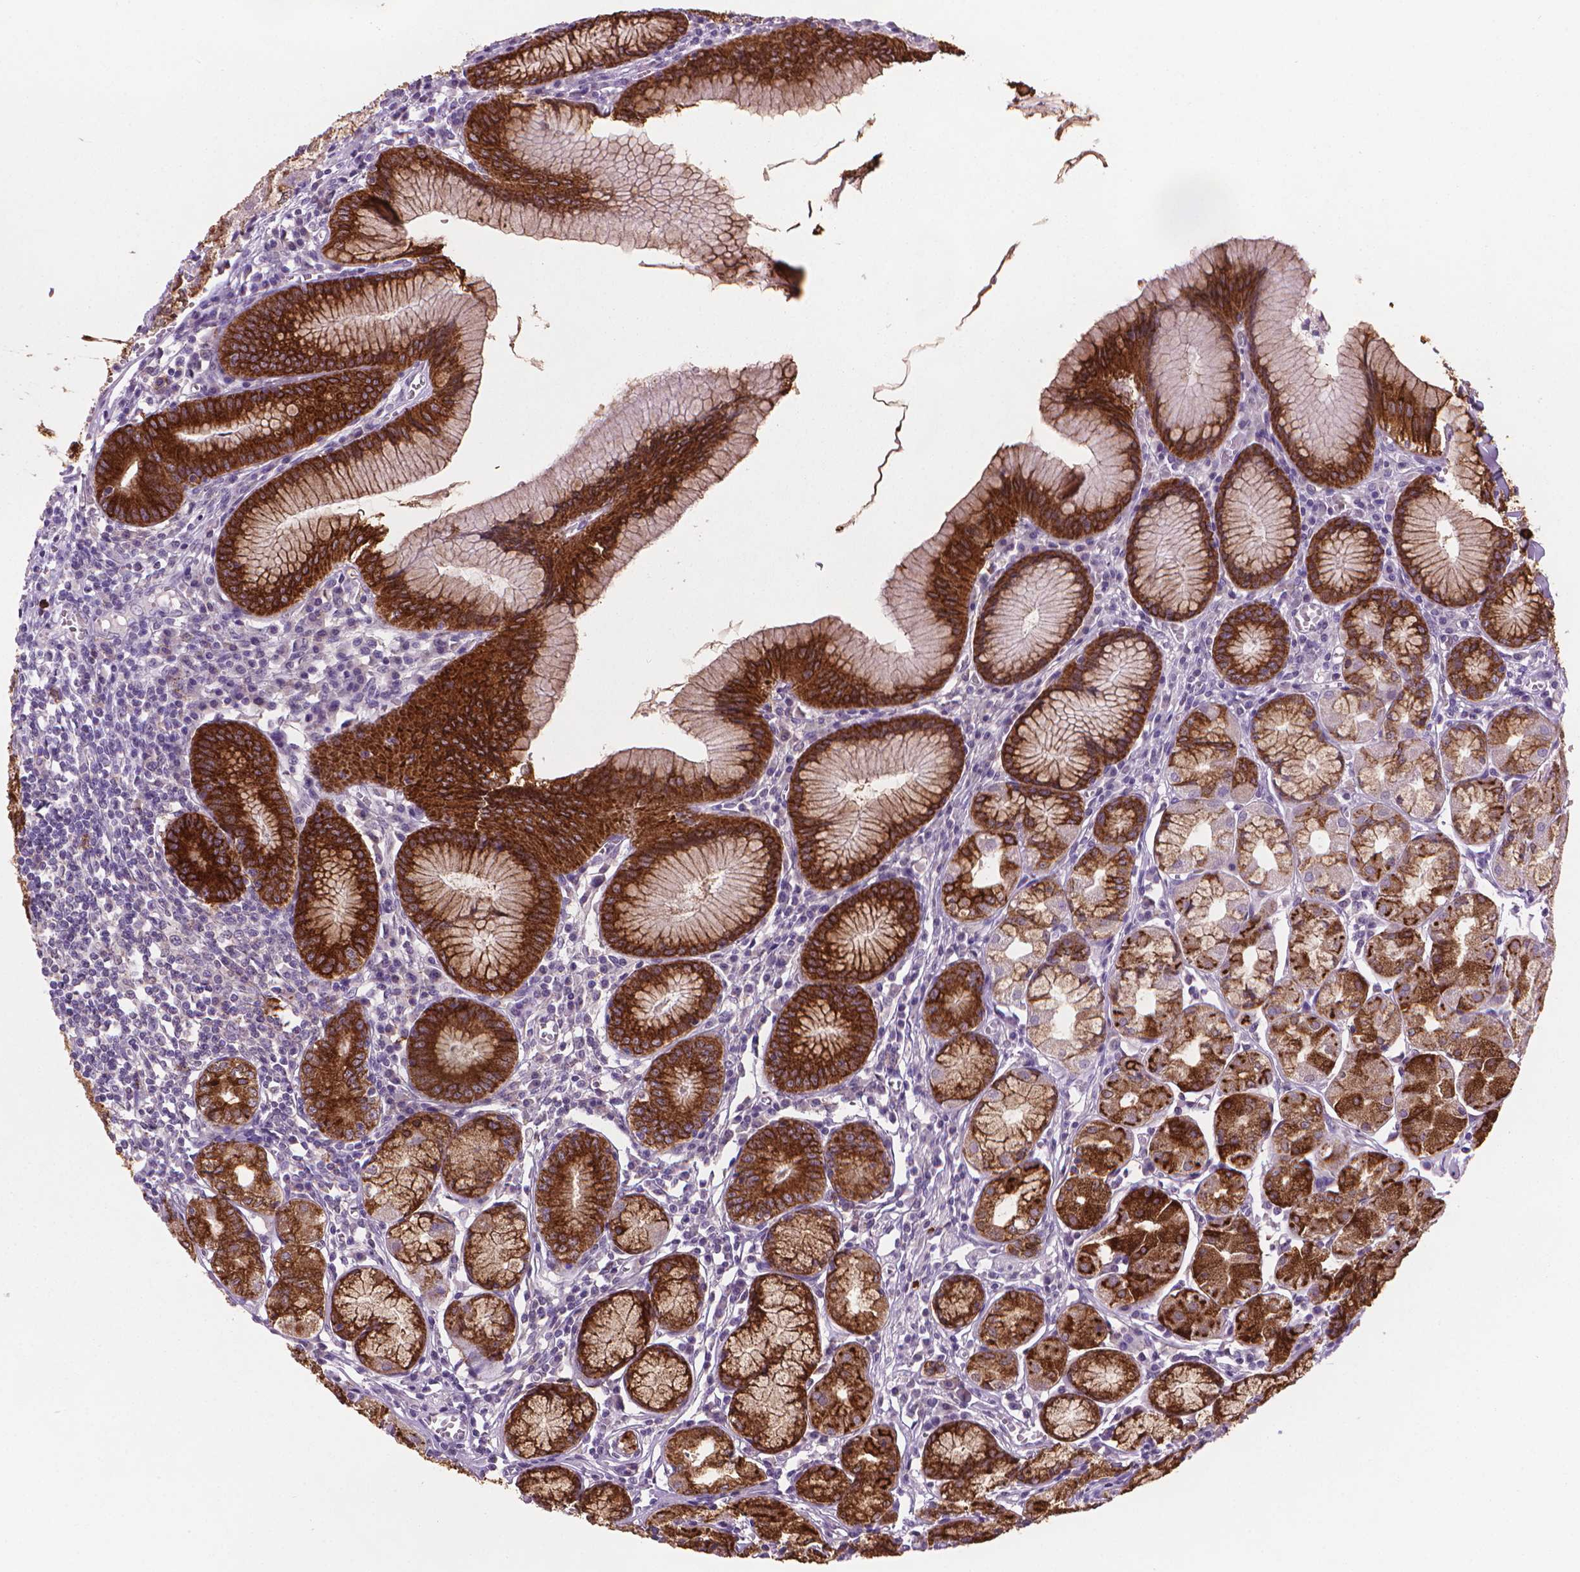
{"staining": {"intensity": "strong", "quantity": ">75%", "location": "cytoplasmic/membranous"}, "tissue": "stomach", "cell_type": "Glandular cells", "image_type": "normal", "snomed": [{"axis": "morphology", "description": "Normal tissue, NOS"}, {"axis": "topography", "description": "Stomach"}], "caption": "This is a photomicrograph of IHC staining of unremarkable stomach, which shows strong positivity in the cytoplasmic/membranous of glandular cells.", "gene": "MUC1", "patient": {"sex": "male", "age": 55}}